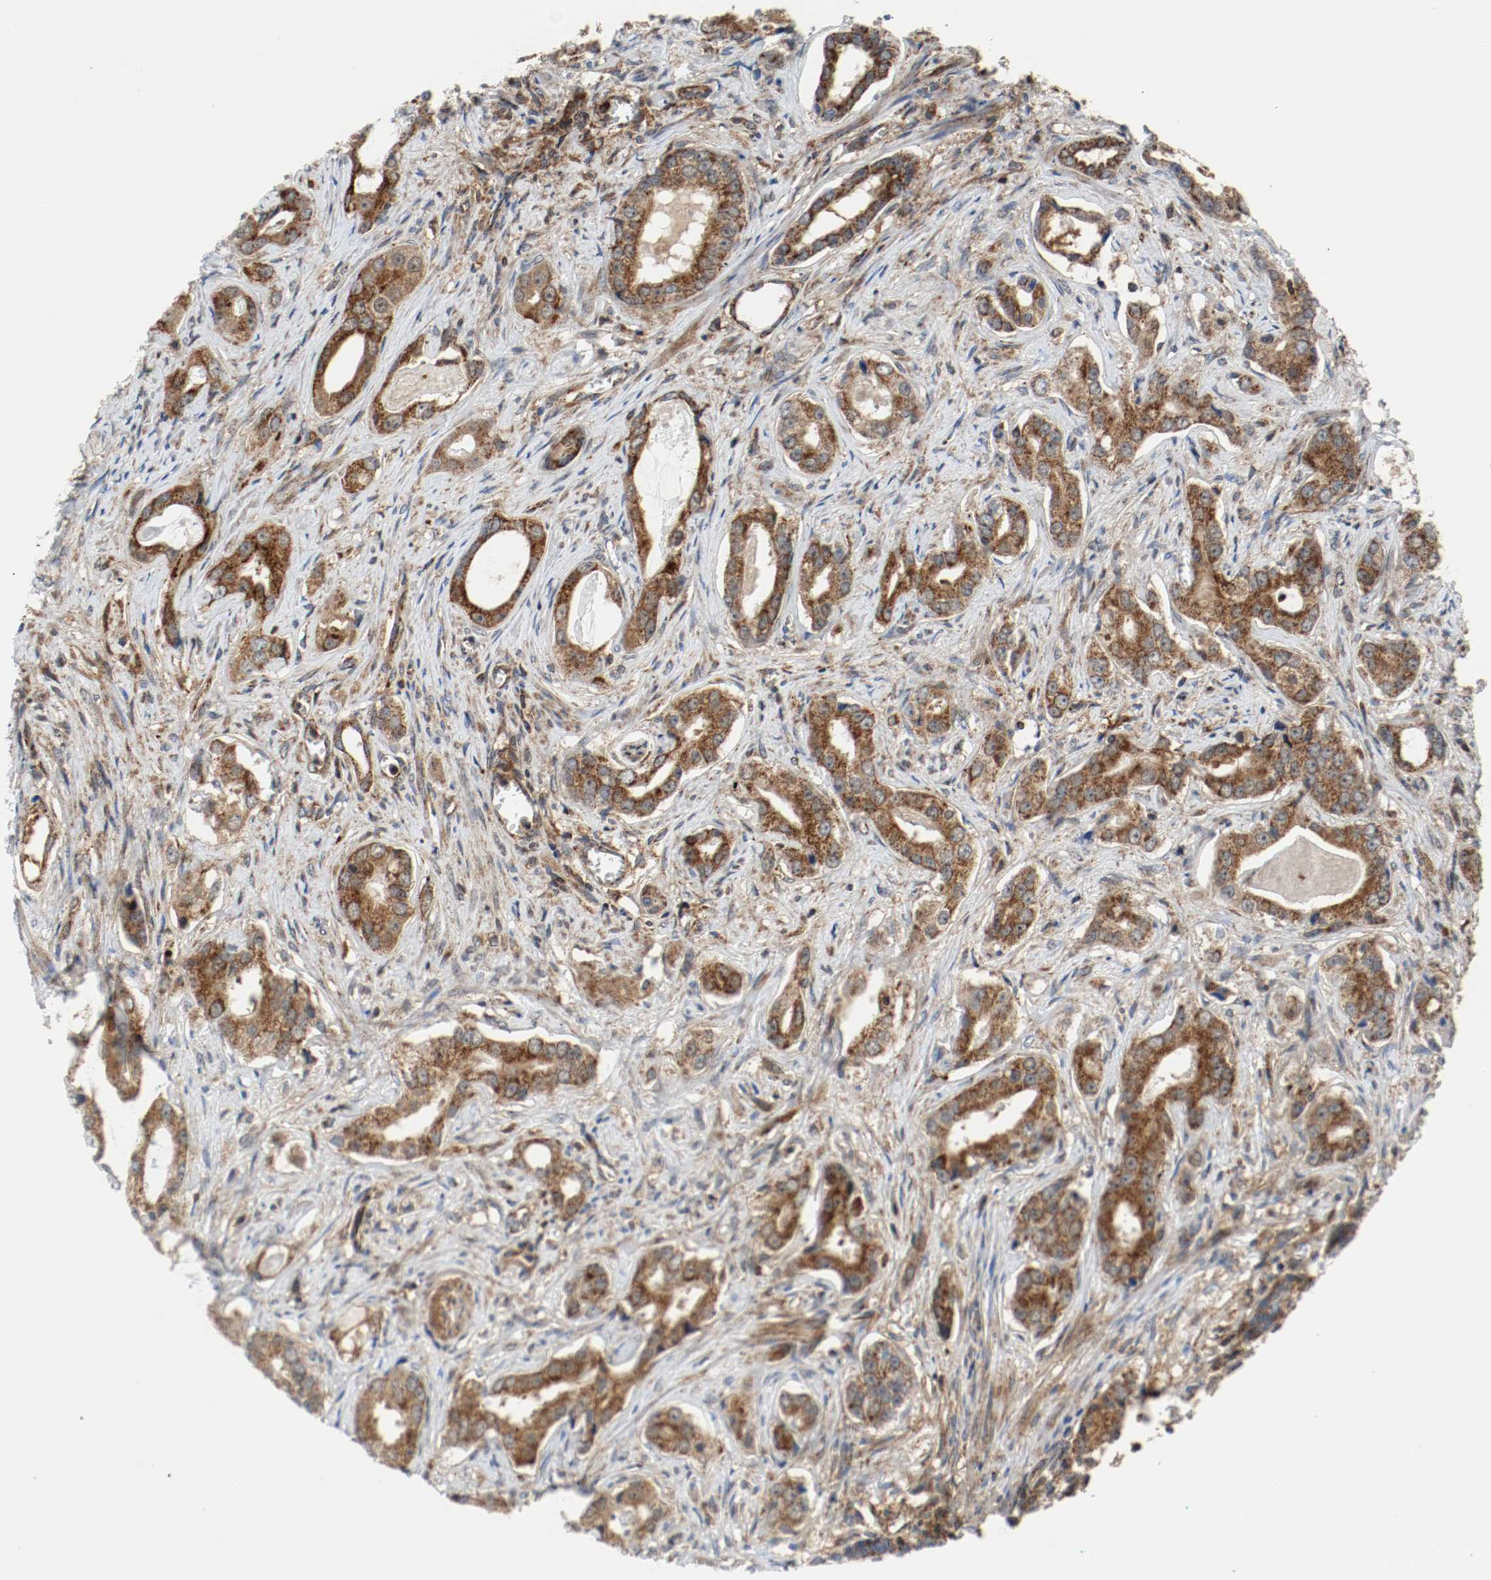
{"staining": {"intensity": "strong", "quantity": ">75%", "location": "cytoplasmic/membranous"}, "tissue": "prostate cancer", "cell_type": "Tumor cells", "image_type": "cancer", "snomed": [{"axis": "morphology", "description": "Adenocarcinoma, Low grade"}, {"axis": "topography", "description": "Prostate"}], "caption": "High-magnification brightfield microscopy of adenocarcinoma (low-grade) (prostate) stained with DAB (3,3'-diaminobenzidine) (brown) and counterstained with hematoxylin (blue). tumor cells exhibit strong cytoplasmic/membranous staining is present in approximately>75% of cells. The staining was performed using DAB to visualize the protein expression in brown, while the nuclei were stained in blue with hematoxylin (Magnification: 20x).", "gene": "TXNRD1", "patient": {"sex": "male", "age": 59}}